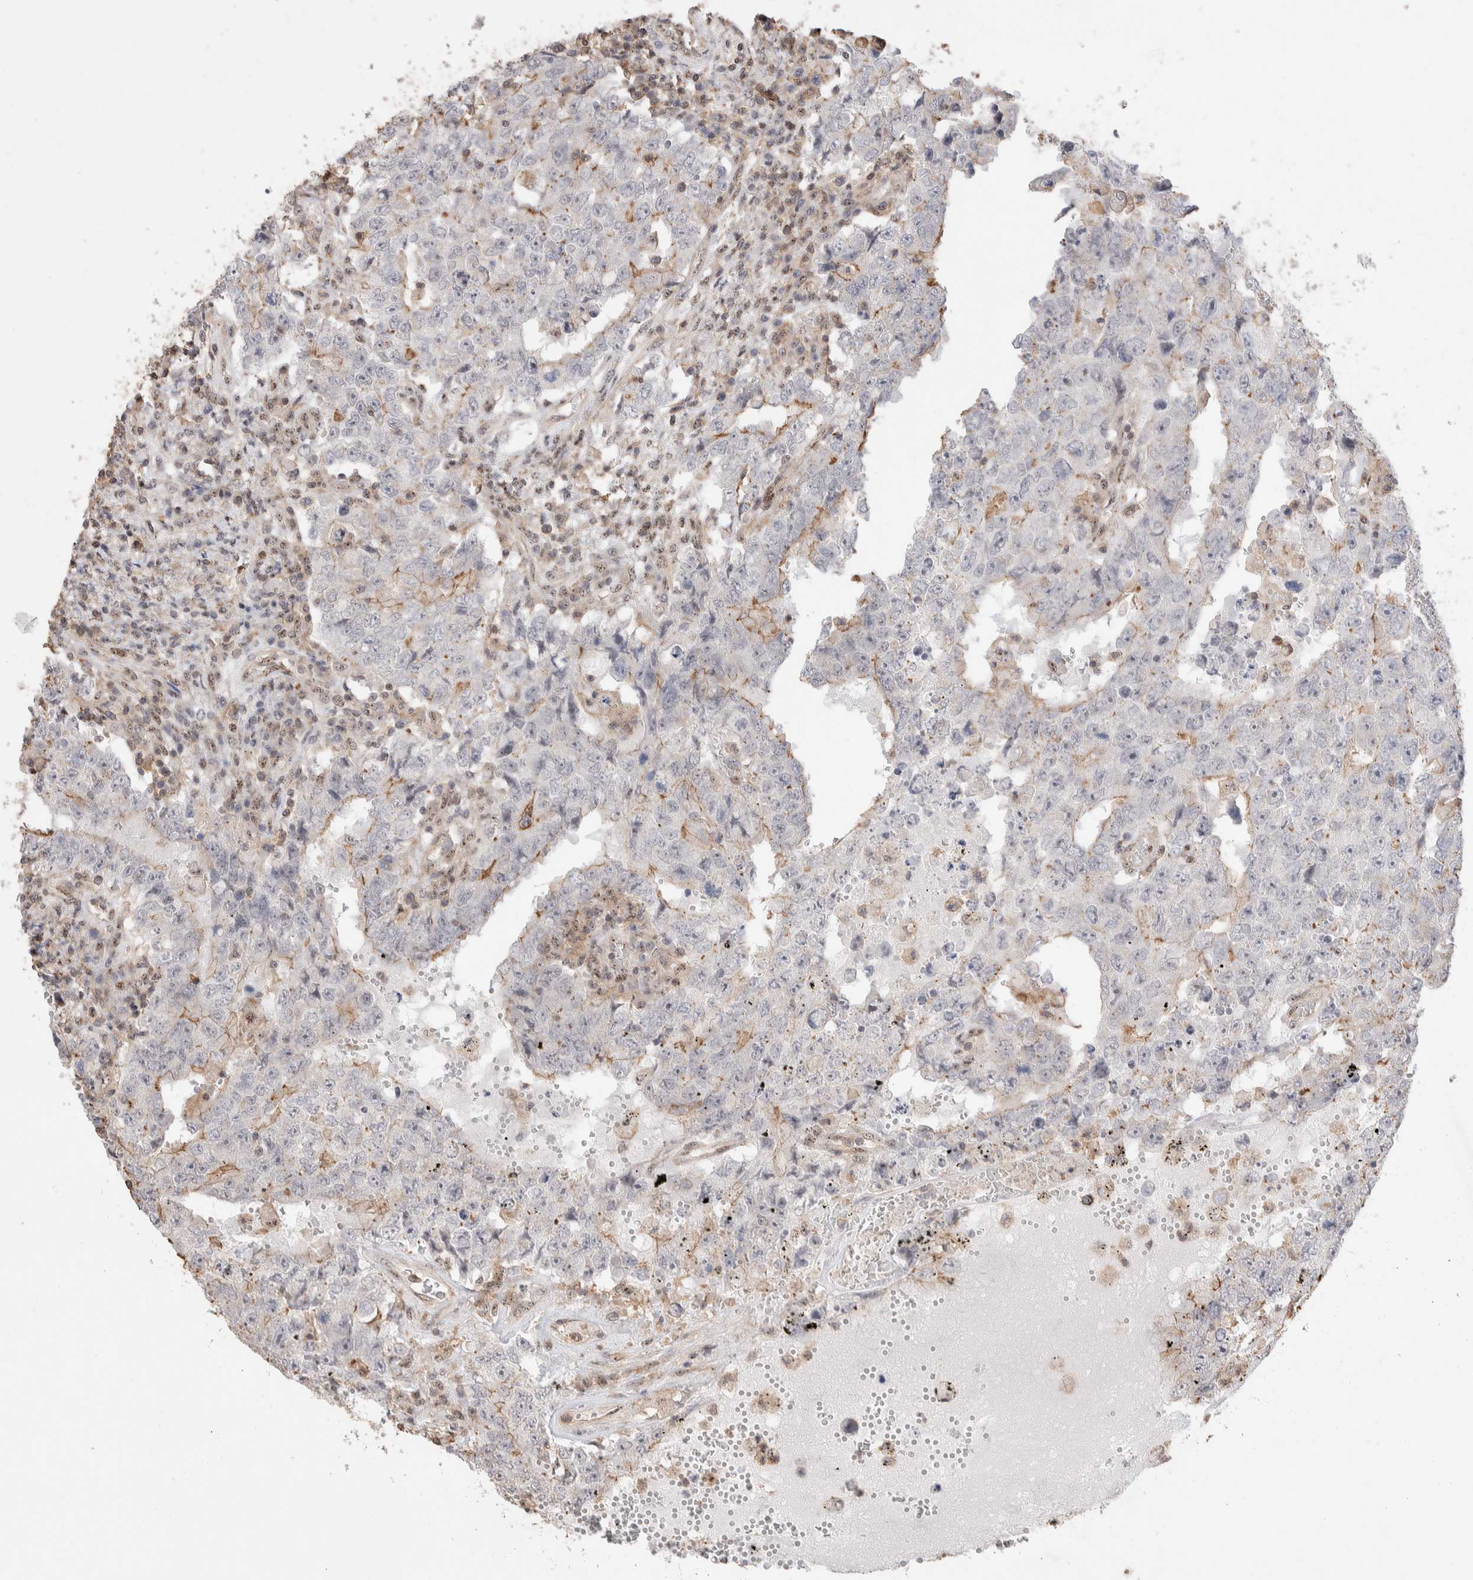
{"staining": {"intensity": "weak", "quantity": "<25%", "location": "cytoplasmic/membranous"}, "tissue": "testis cancer", "cell_type": "Tumor cells", "image_type": "cancer", "snomed": [{"axis": "morphology", "description": "Carcinoma, Embryonal, NOS"}, {"axis": "topography", "description": "Testis"}], "caption": "Embryonal carcinoma (testis) was stained to show a protein in brown. There is no significant staining in tumor cells. (DAB immunohistochemistry visualized using brightfield microscopy, high magnification).", "gene": "ZNF704", "patient": {"sex": "male", "age": 26}}